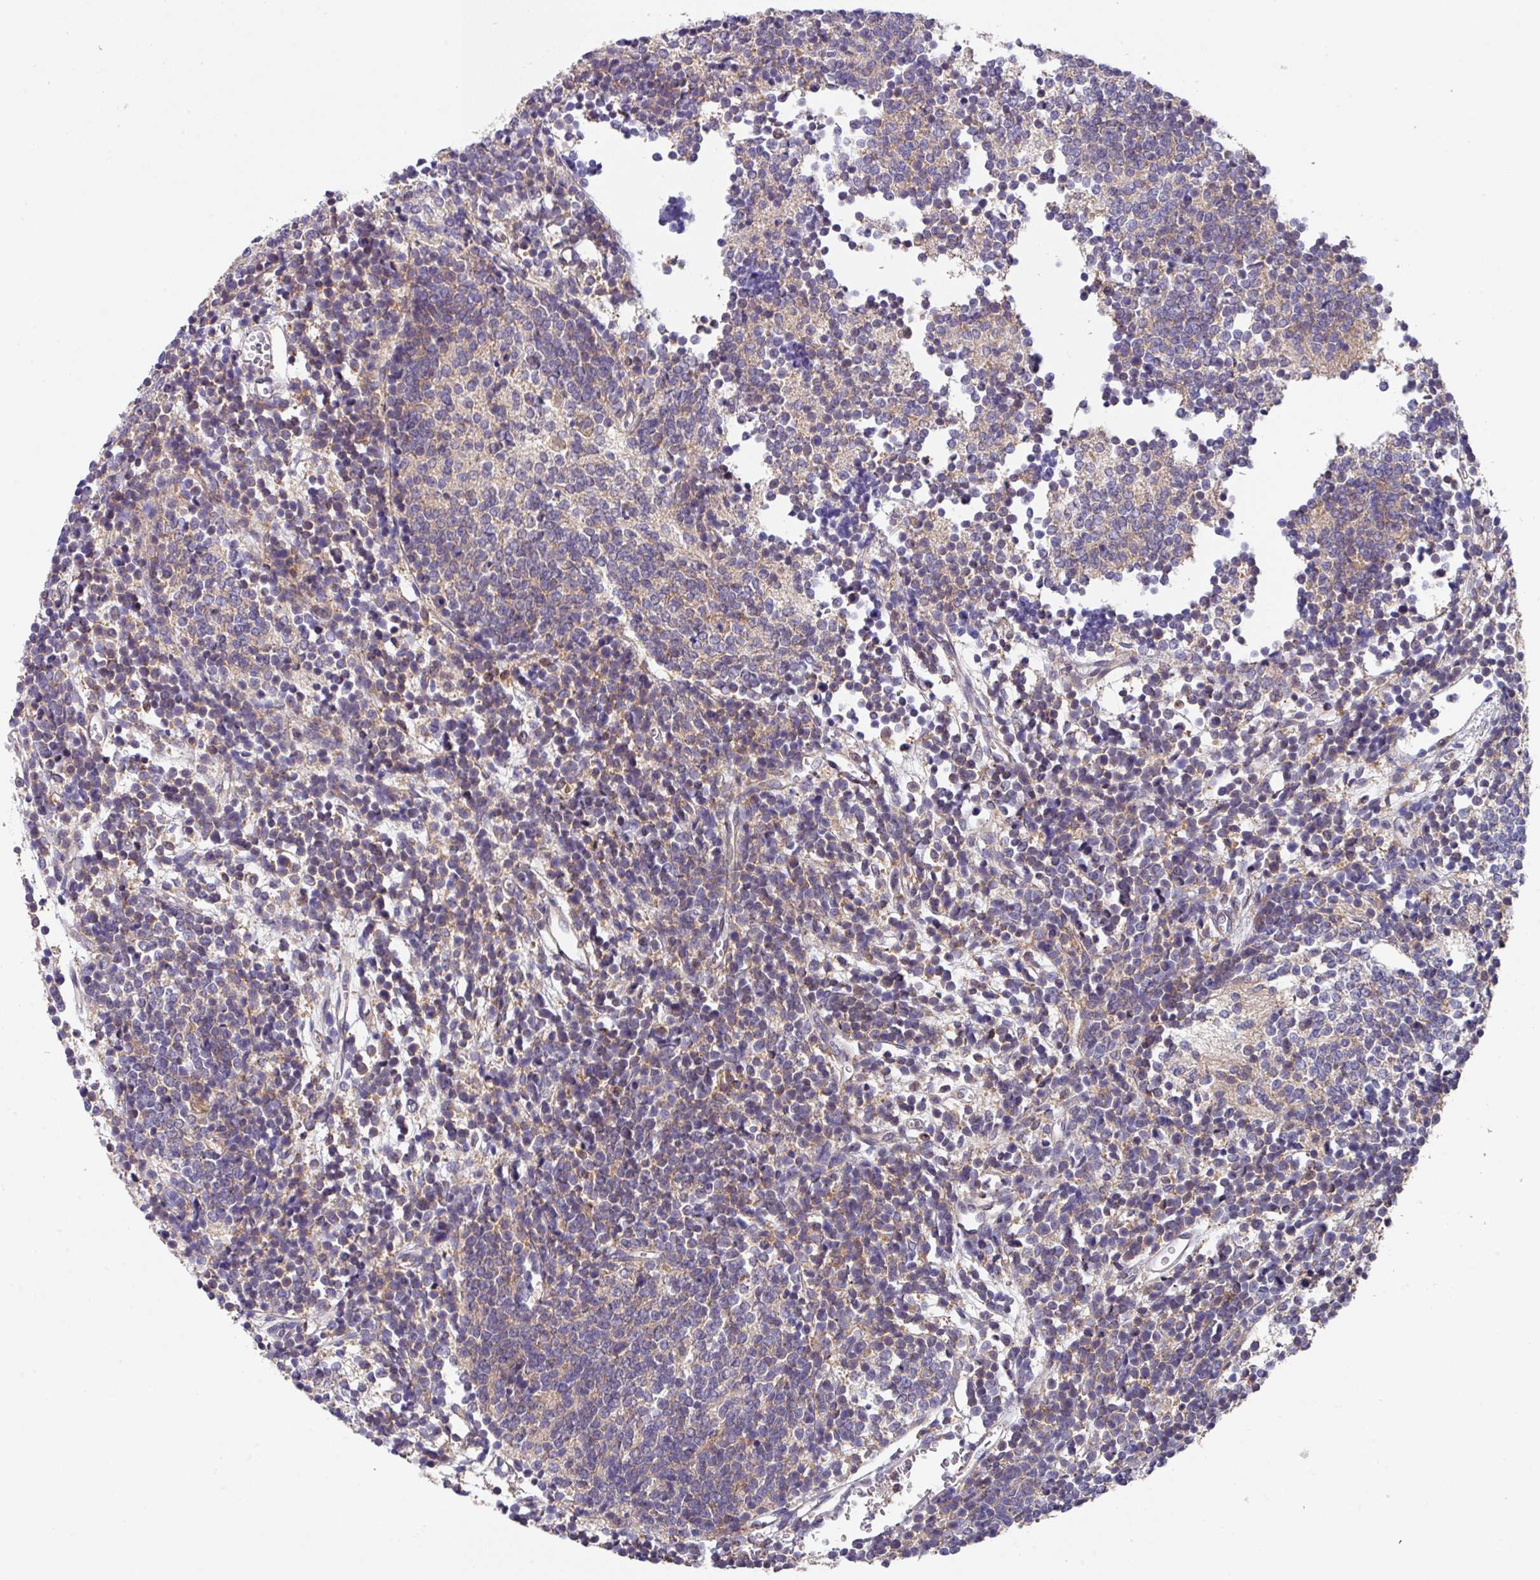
{"staining": {"intensity": "weak", "quantity": "<25%", "location": "cytoplasmic/membranous"}, "tissue": "glioma", "cell_type": "Tumor cells", "image_type": "cancer", "snomed": [{"axis": "morphology", "description": "Glioma, malignant, Low grade"}, {"axis": "topography", "description": "Brain"}], "caption": "Glioma was stained to show a protein in brown. There is no significant staining in tumor cells. (Immunohistochemistry (ihc), brightfield microscopy, high magnification).", "gene": "EIF4B", "patient": {"sex": "female", "age": 1}}